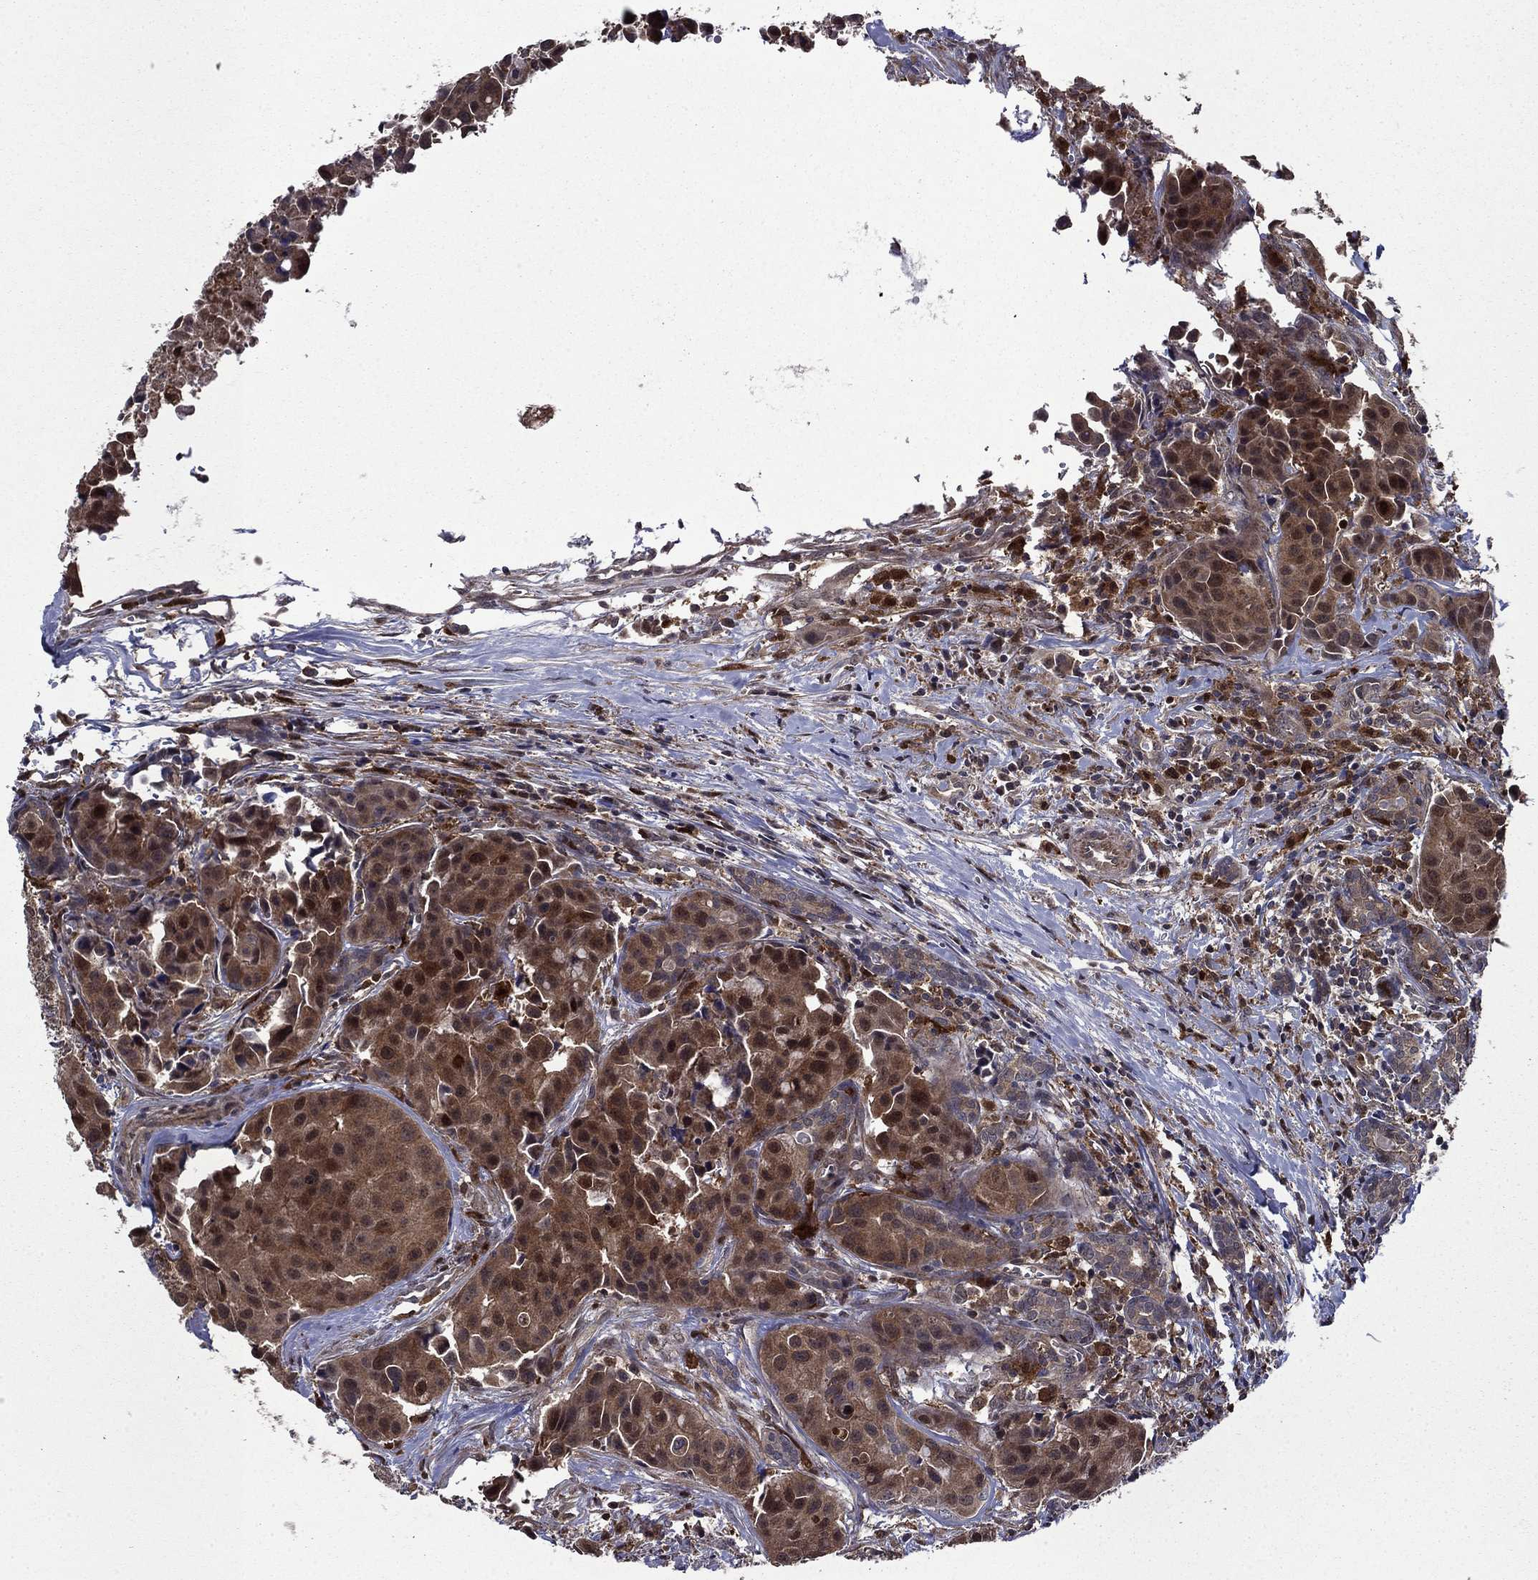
{"staining": {"intensity": "strong", "quantity": "25%-75%", "location": "cytoplasmic/membranous"}, "tissue": "head and neck cancer", "cell_type": "Tumor cells", "image_type": "cancer", "snomed": [{"axis": "morphology", "description": "Adenocarcinoma, NOS"}, {"axis": "topography", "description": "Head-Neck"}], "caption": "The image shows staining of adenocarcinoma (head and neck), revealing strong cytoplasmic/membranous protein staining (brown color) within tumor cells.", "gene": "TPMT", "patient": {"sex": "male", "age": 76}}